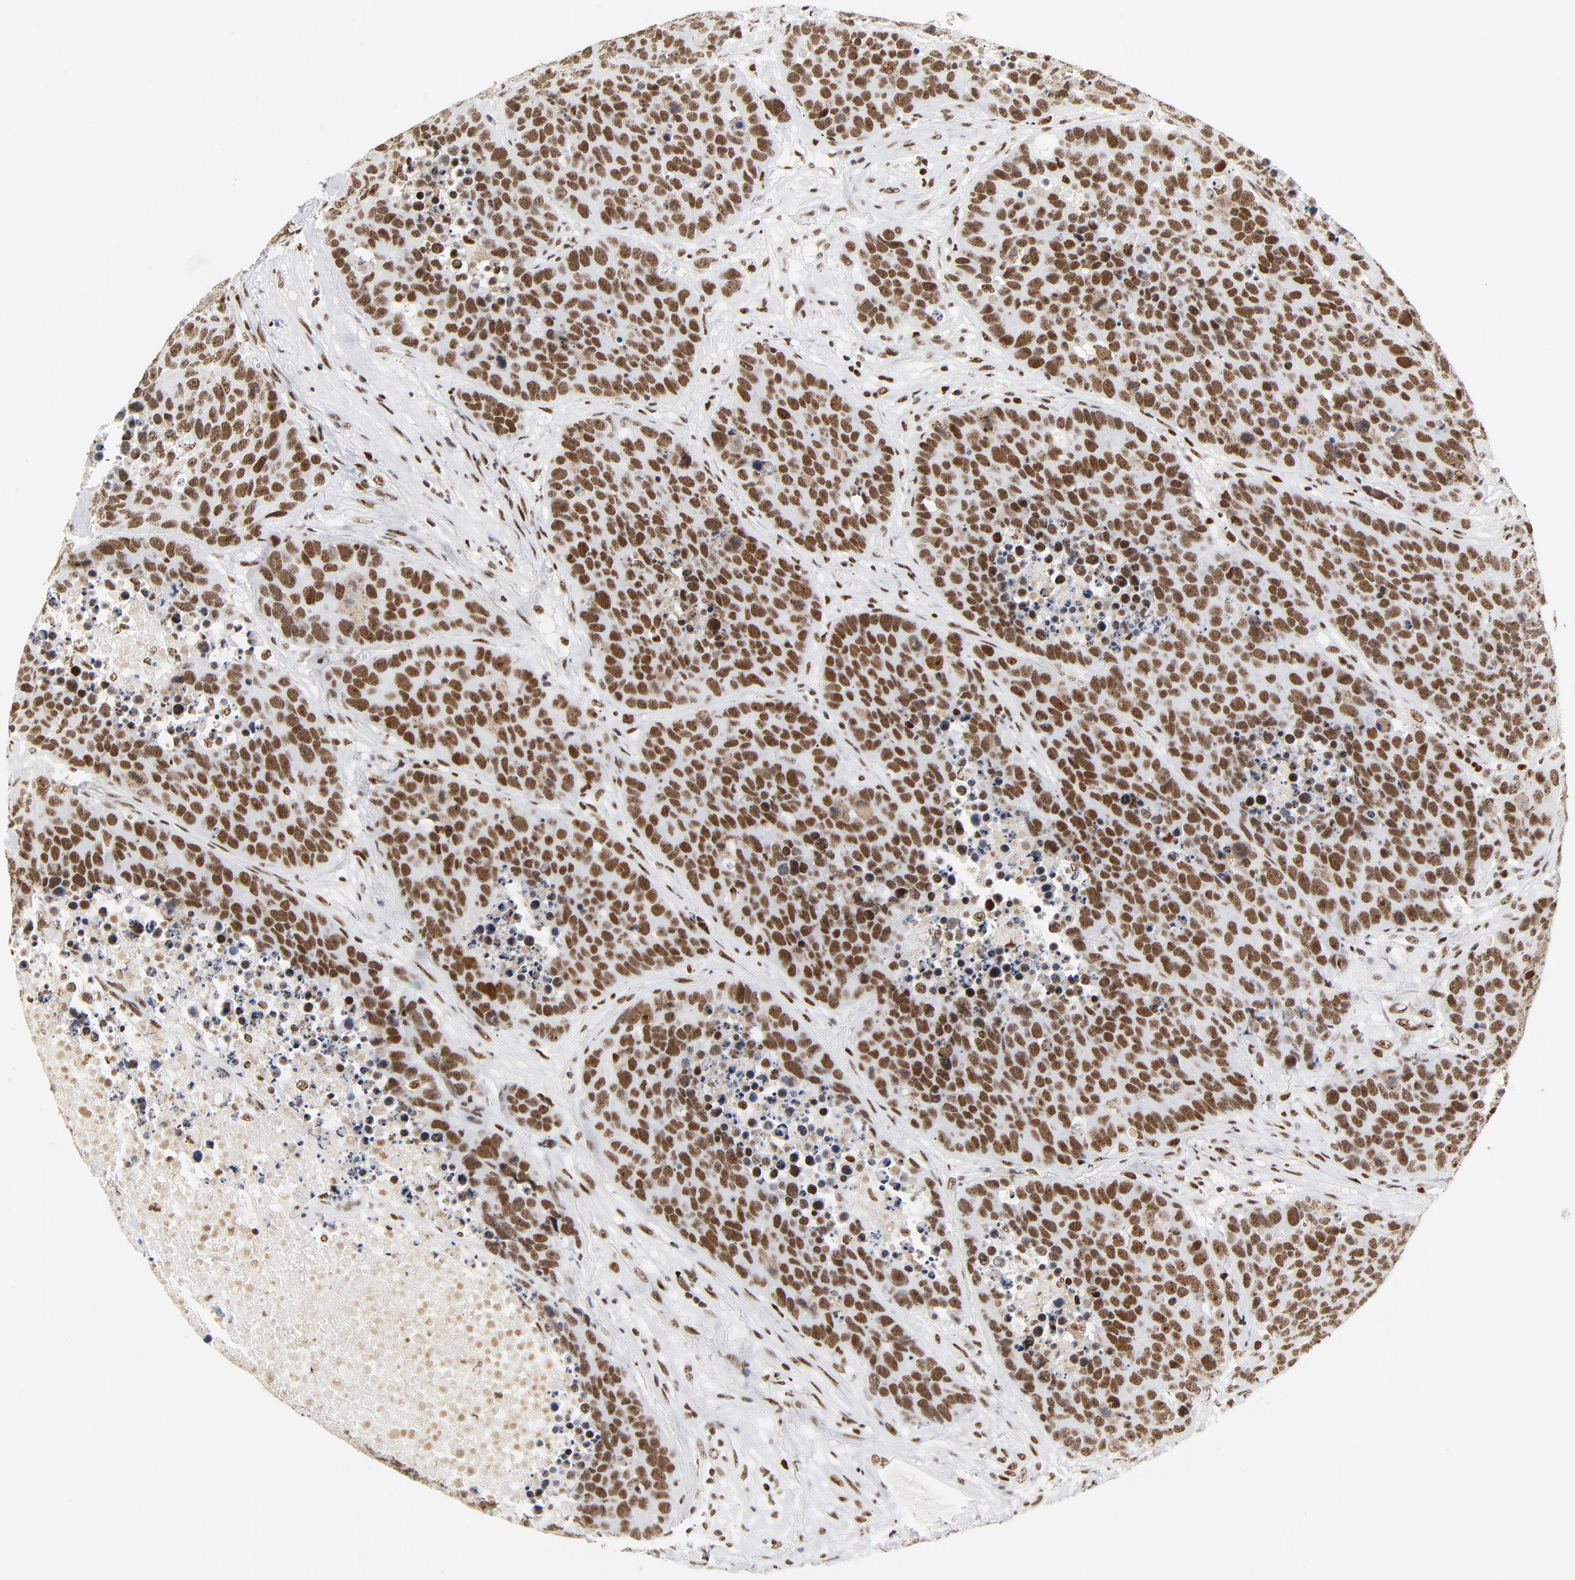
{"staining": {"intensity": "strong", "quantity": ">75%", "location": "nuclear"}, "tissue": "carcinoid", "cell_type": "Tumor cells", "image_type": "cancer", "snomed": [{"axis": "morphology", "description": "Carcinoid, malignant, NOS"}, {"axis": "topography", "description": "Lung"}], "caption": "Malignant carcinoid stained with DAB (3,3'-diaminobenzidine) immunohistochemistry exhibits high levels of strong nuclear staining in approximately >75% of tumor cells.", "gene": "GTF2H1", "patient": {"sex": "male", "age": 60}}